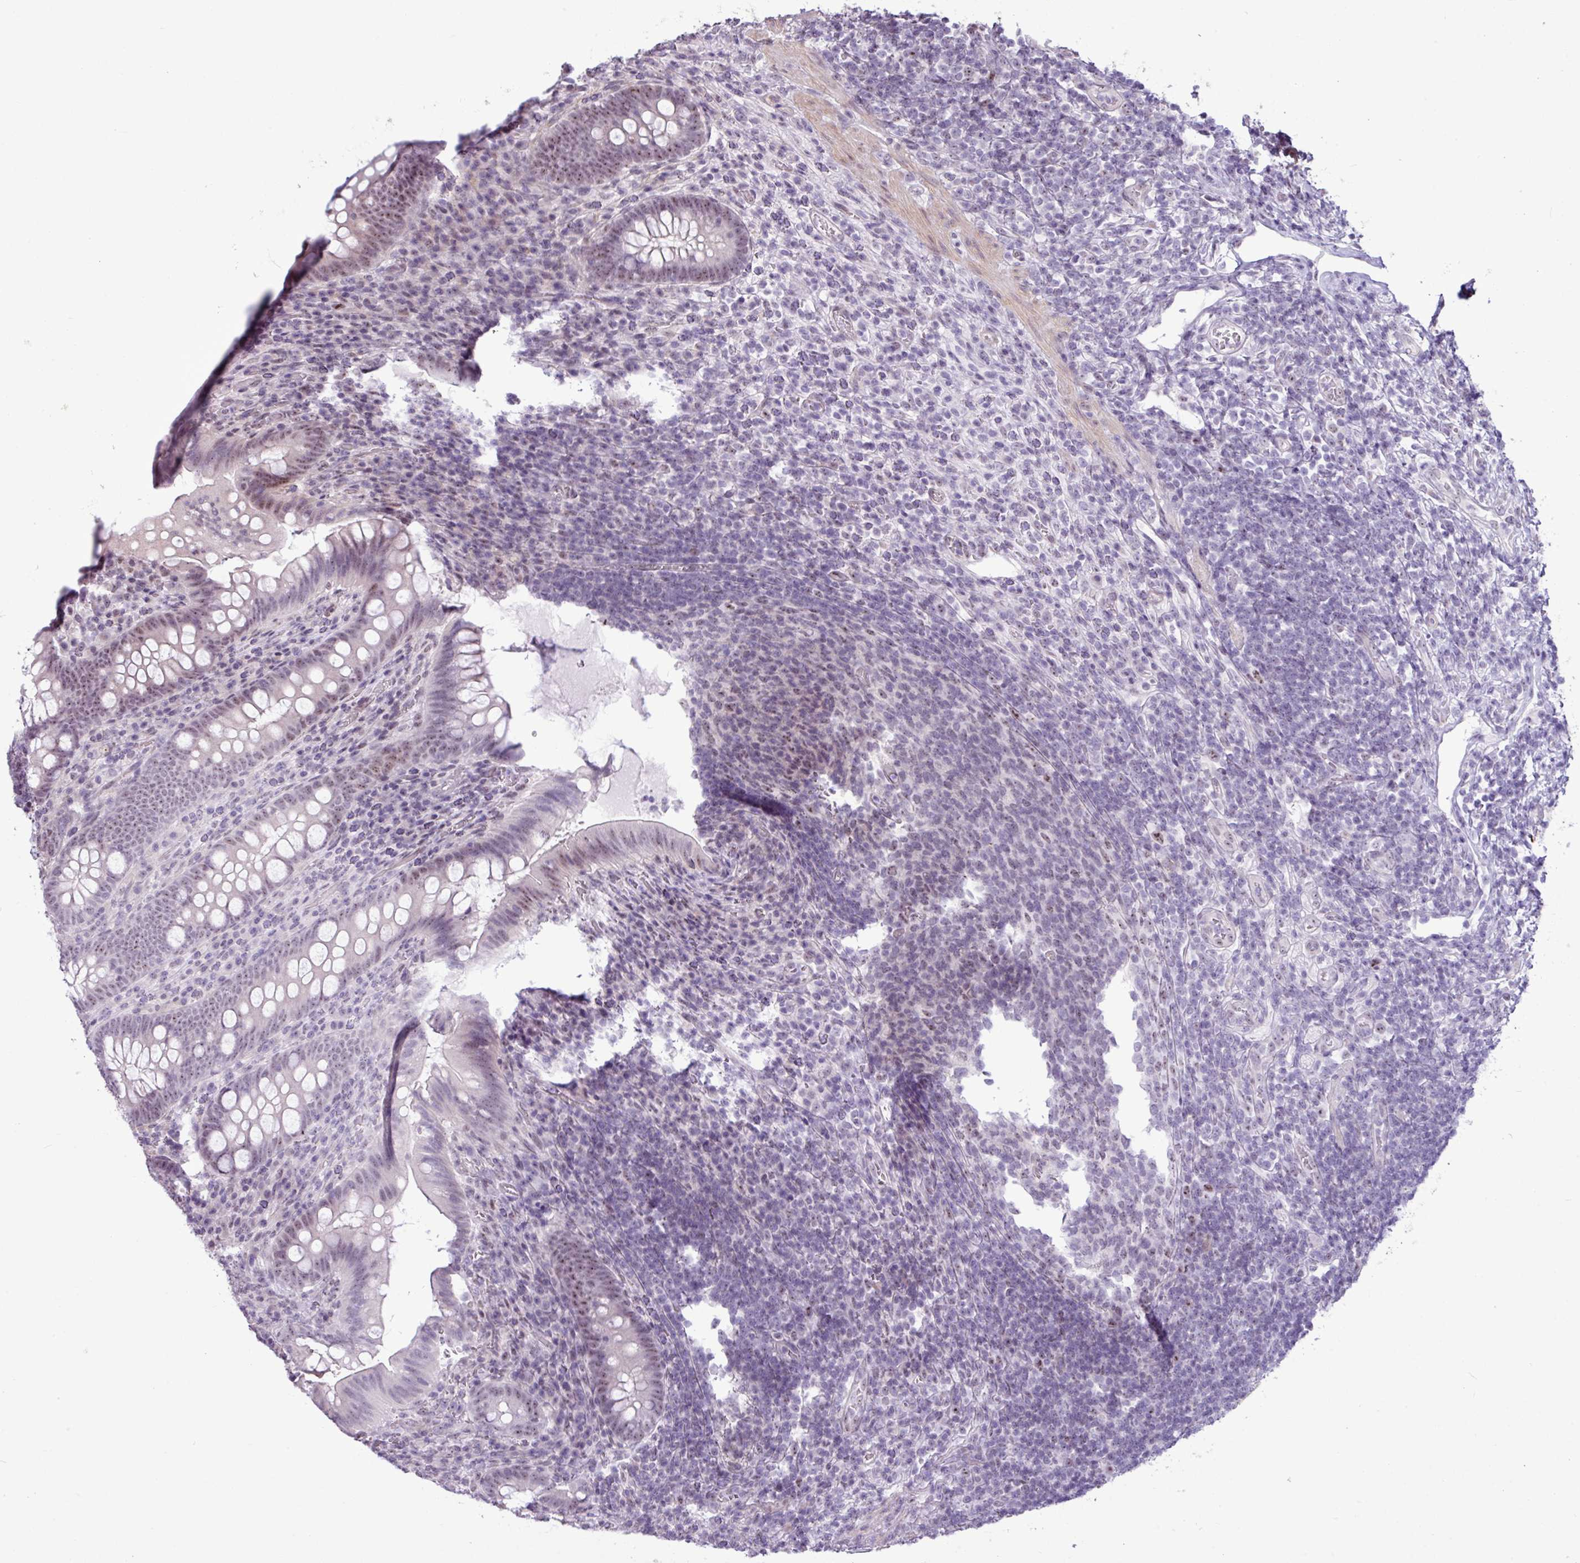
{"staining": {"intensity": "moderate", "quantity": "<25%", "location": "nuclear"}, "tissue": "appendix", "cell_type": "Glandular cells", "image_type": "normal", "snomed": [{"axis": "morphology", "description": "Normal tissue, NOS"}, {"axis": "topography", "description": "Appendix"}], "caption": "Glandular cells exhibit low levels of moderate nuclear expression in about <25% of cells in unremarkable human appendix.", "gene": "UTP18", "patient": {"sex": "female", "age": 43}}